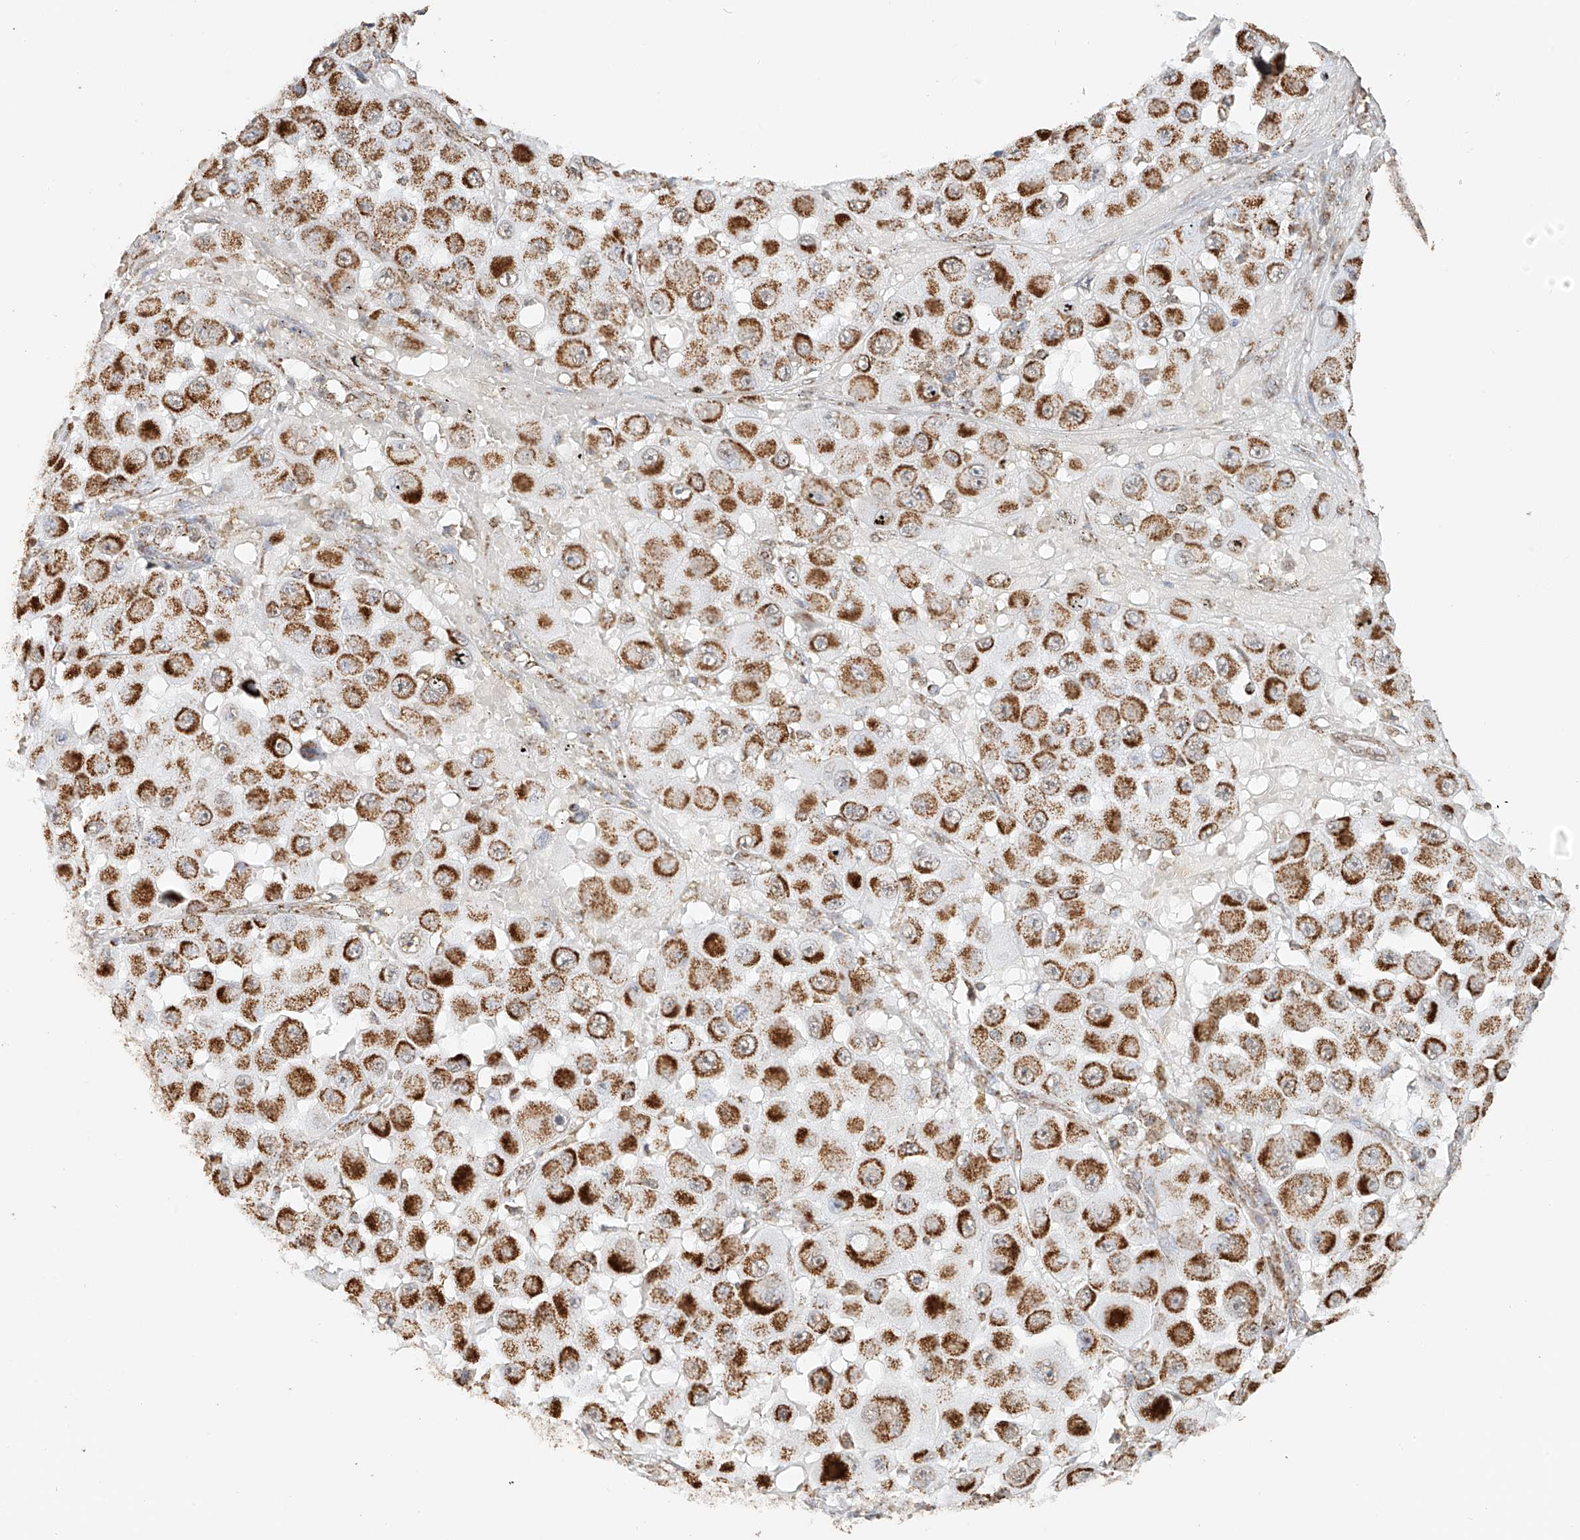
{"staining": {"intensity": "strong", "quantity": ">75%", "location": "cytoplasmic/membranous"}, "tissue": "melanoma", "cell_type": "Tumor cells", "image_type": "cancer", "snomed": [{"axis": "morphology", "description": "Malignant melanoma, NOS"}, {"axis": "topography", "description": "Skin"}], "caption": "This micrograph shows malignant melanoma stained with immunohistochemistry (IHC) to label a protein in brown. The cytoplasmic/membranous of tumor cells show strong positivity for the protein. Nuclei are counter-stained blue.", "gene": "MIPEP", "patient": {"sex": "female", "age": 81}}